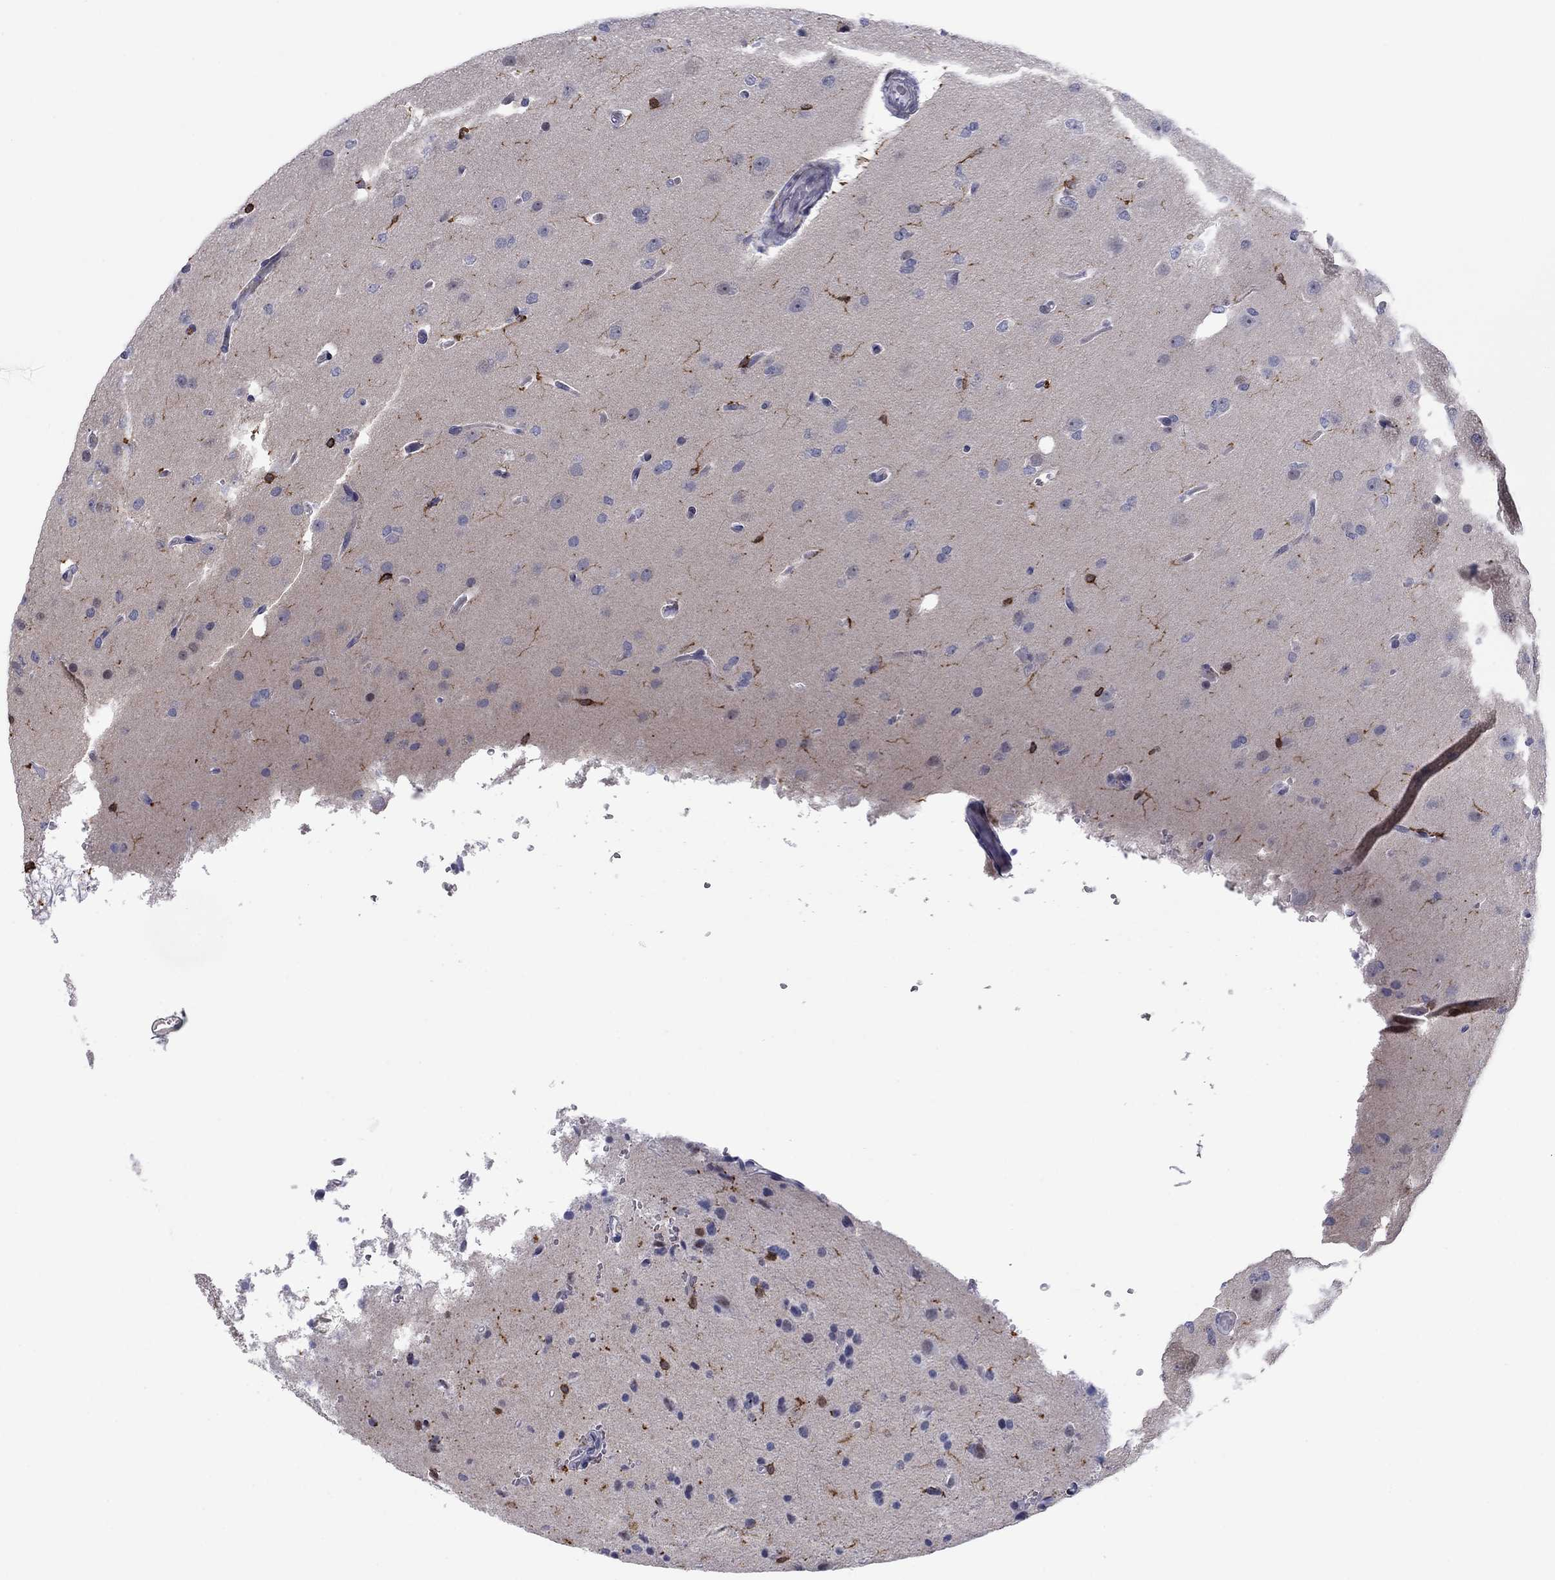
{"staining": {"intensity": "negative", "quantity": "none", "location": "none"}, "tissue": "glioma", "cell_type": "Tumor cells", "image_type": "cancer", "snomed": [{"axis": "morphology", "description": "Glioma, malignant, Low grade"}, {"axis": "topography", "description": "Brain"}], "caption": "Immunohistochemical staining of human malignant glioma (low-grade) exhibits no significant expression in tumor cells.", "gene": "ARHGAP27", "patient": {"sex": "male", "age": 41}}